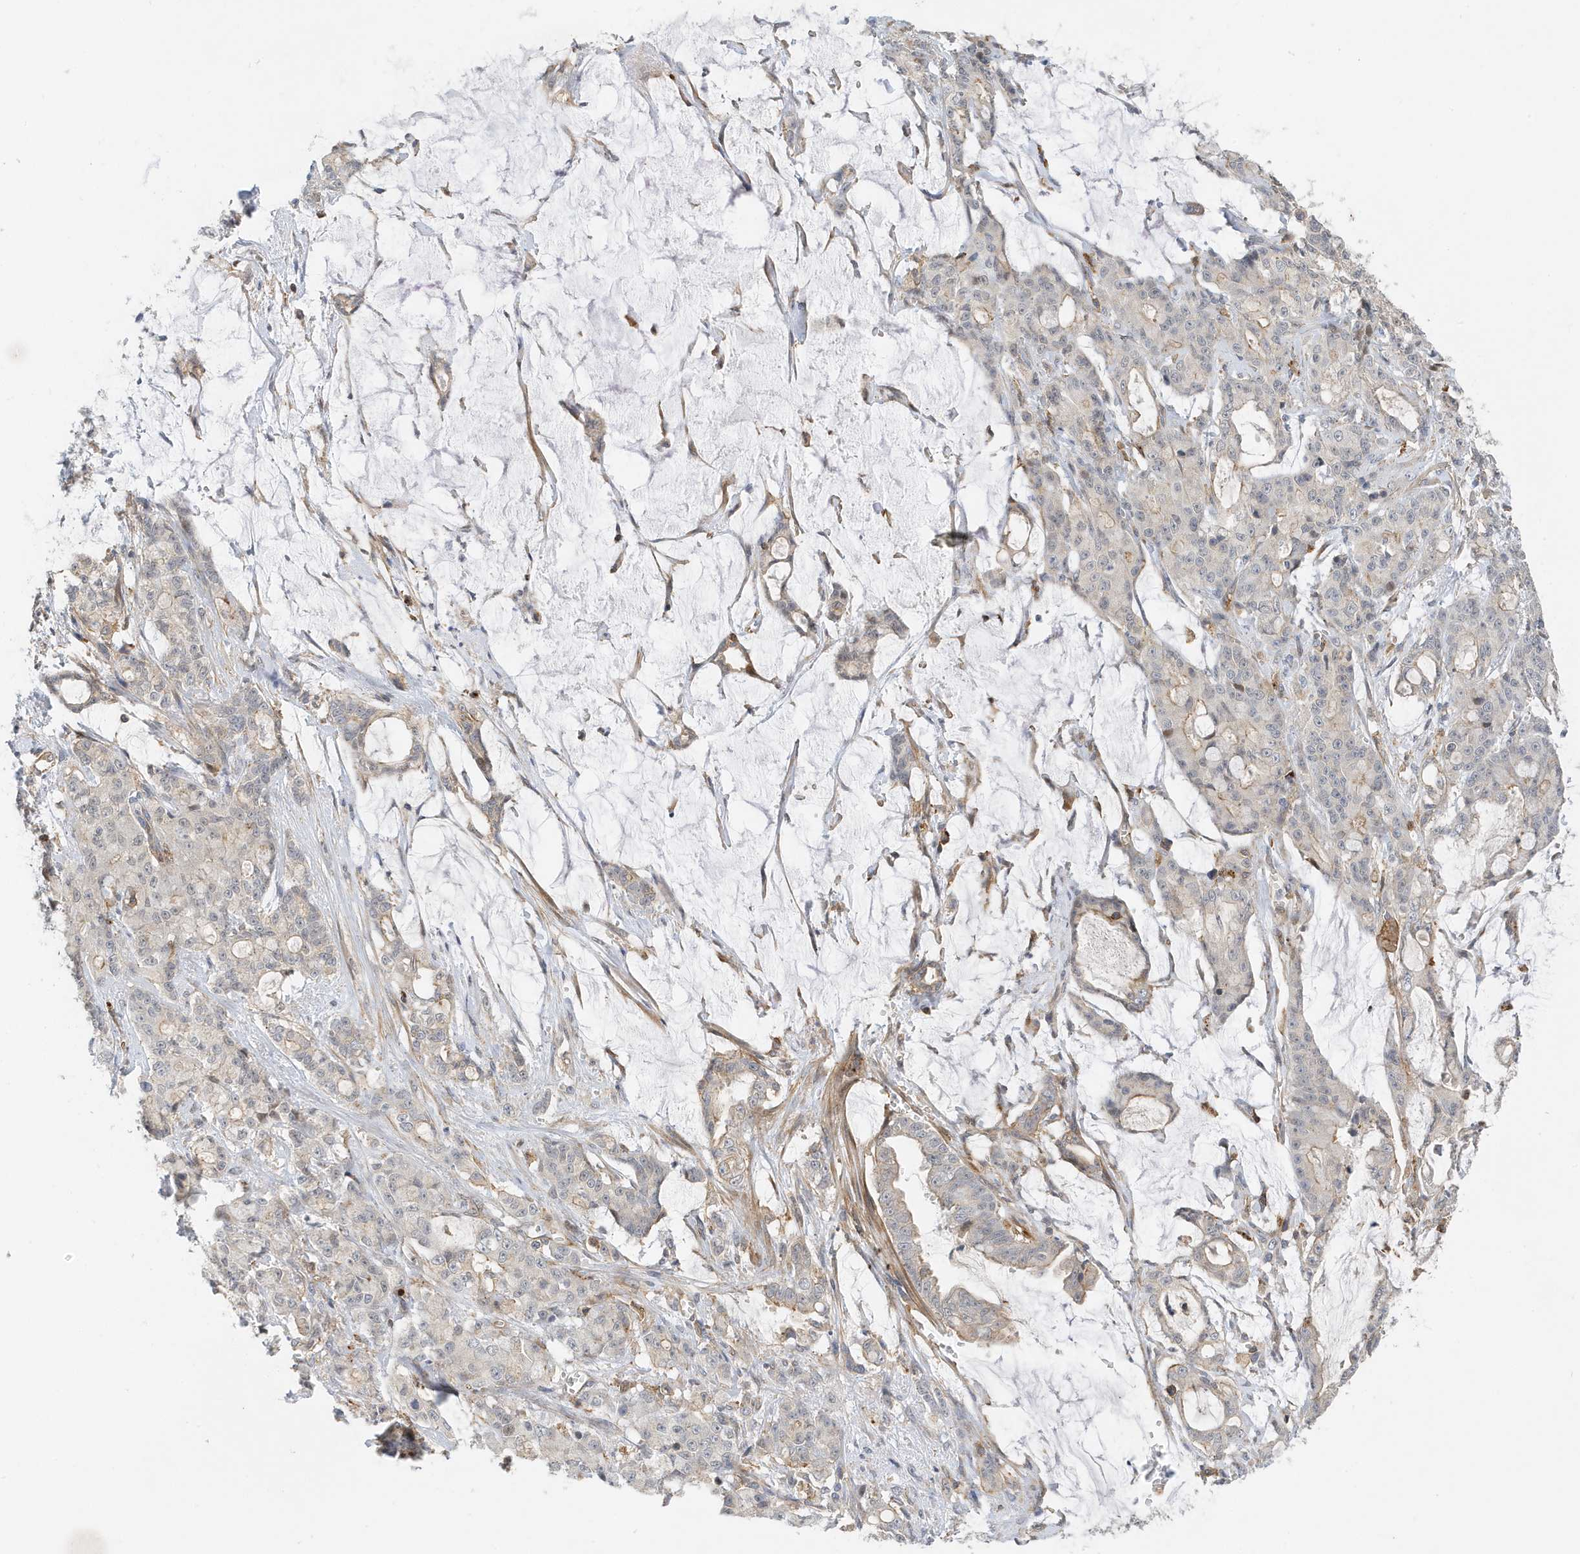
{"staining": {"intensity": "negative", "quantity": "none", "location": "none"}, "tissue": "pancreatic cancer", "cell_type": "Tumor cells", "image_type": "cancer", "snomed": [{"axis": "morphology", "description": "Adenocarcinoma, NOS"}, {"axis": "topography", "description": "Pancreas"}], "caption": "DAB (3,3'-diaminobenzidine) immunohistochemical staining of pancreatic cancer (adenocarcinoma) shows no significant expression in tumor cells. (Stains: DAB (3,3'-diaminobenzidine) immunohistochemistry with hematoxylin counter stain, Microscopy: brightfield microscopy at high magnification).", "gene": "TATDN3", "patient": {"sex": "female", "age": 73}}